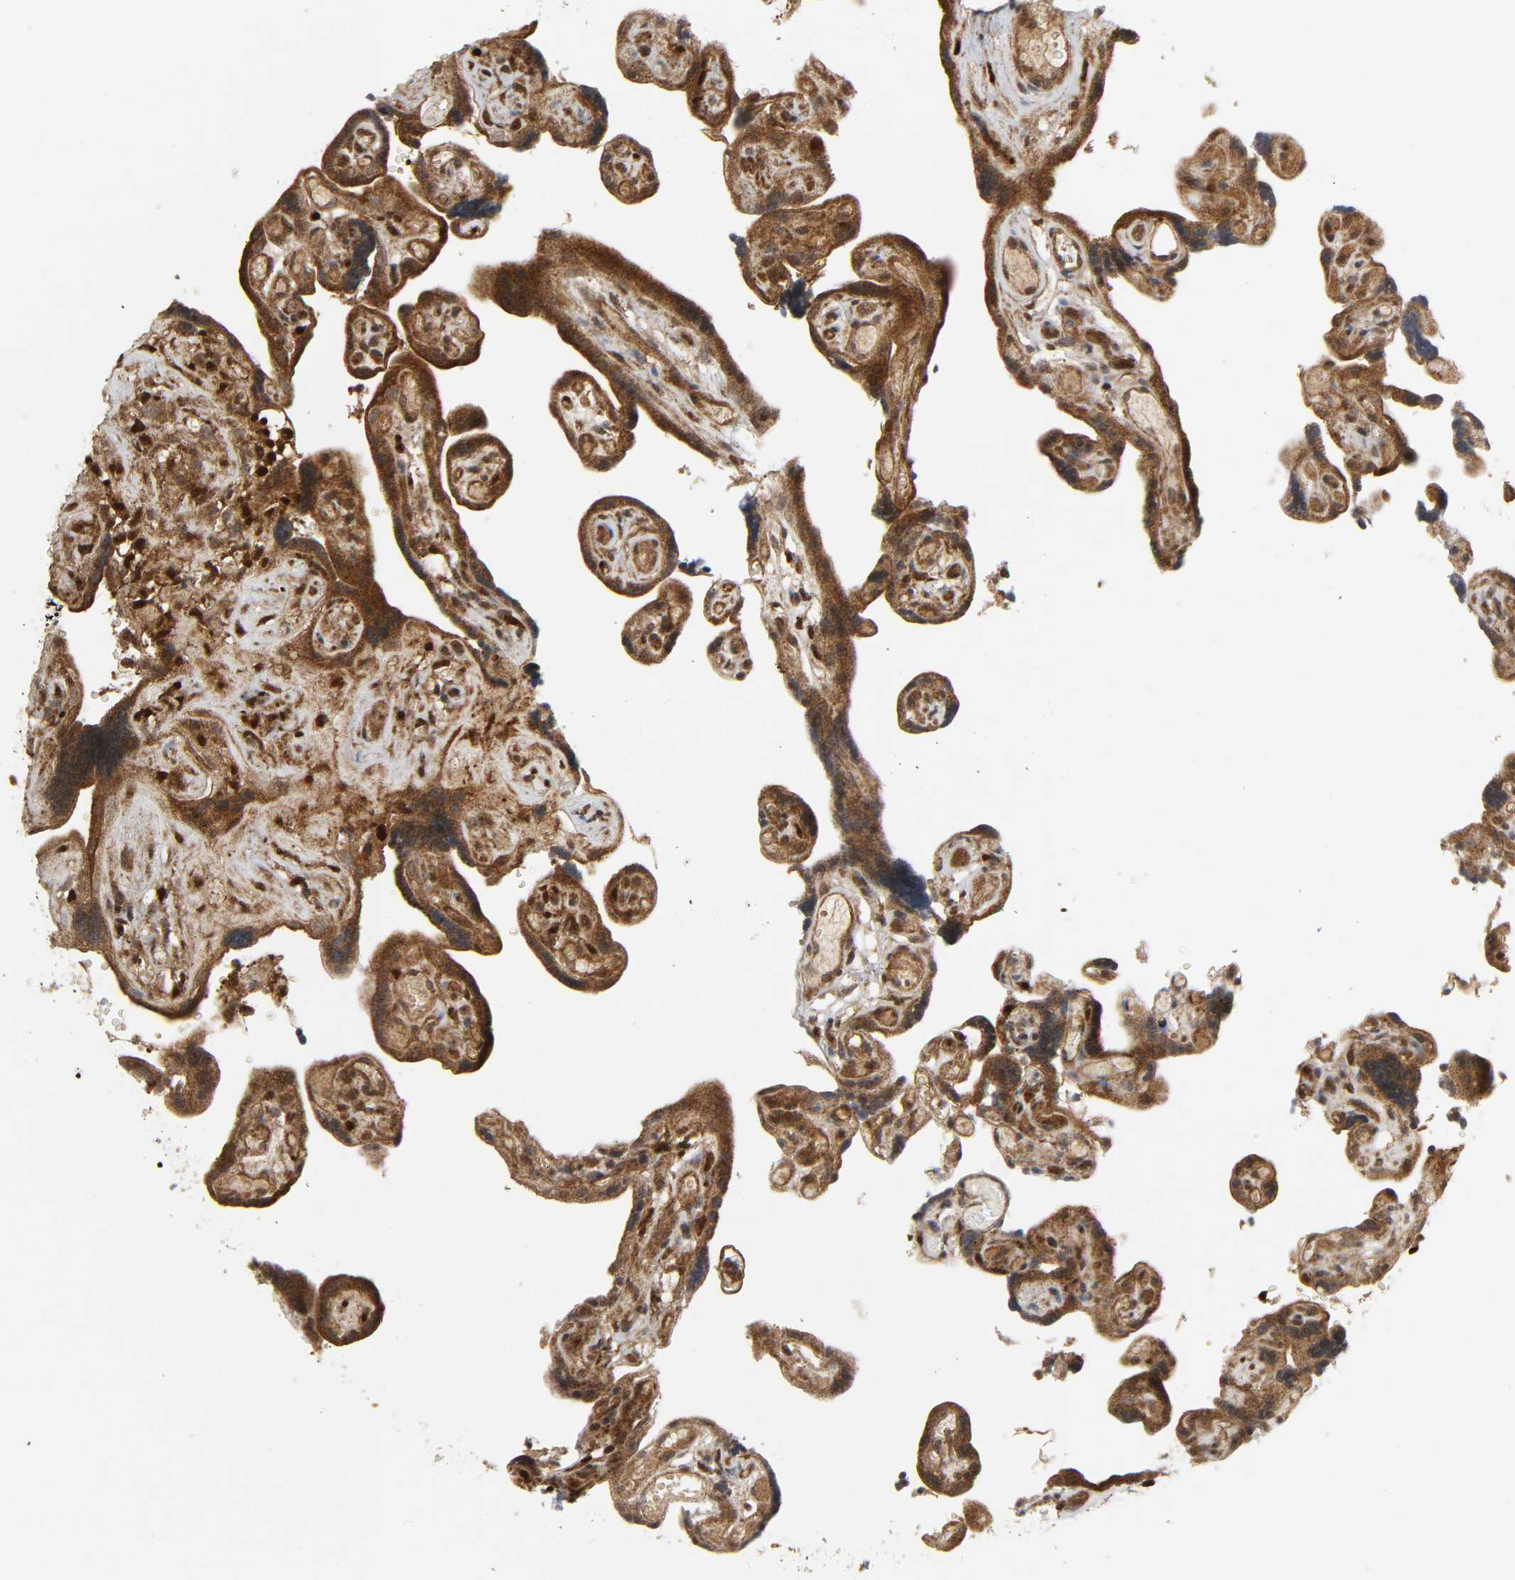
{"staining": {"intensity": "strong", "quantity": ">75%", "location": "cytoplasmic/membranous"}, "tissue": "placenta", "cell_type": "Decidual cells", "image_type": "normal", "snomed": [{"axis": "morphology", "description": "Normal tissue, NOS"}, {"axis": "topography", "description": "Placenta"}], "caption": "Protein expression analysis of unremarkable human placenta reveals strong cytoplasmic/membranous positivity in approximately >75% of decidual cells.", "gene": "CHUK", "patient": {"sex": "female", "age": 30}}